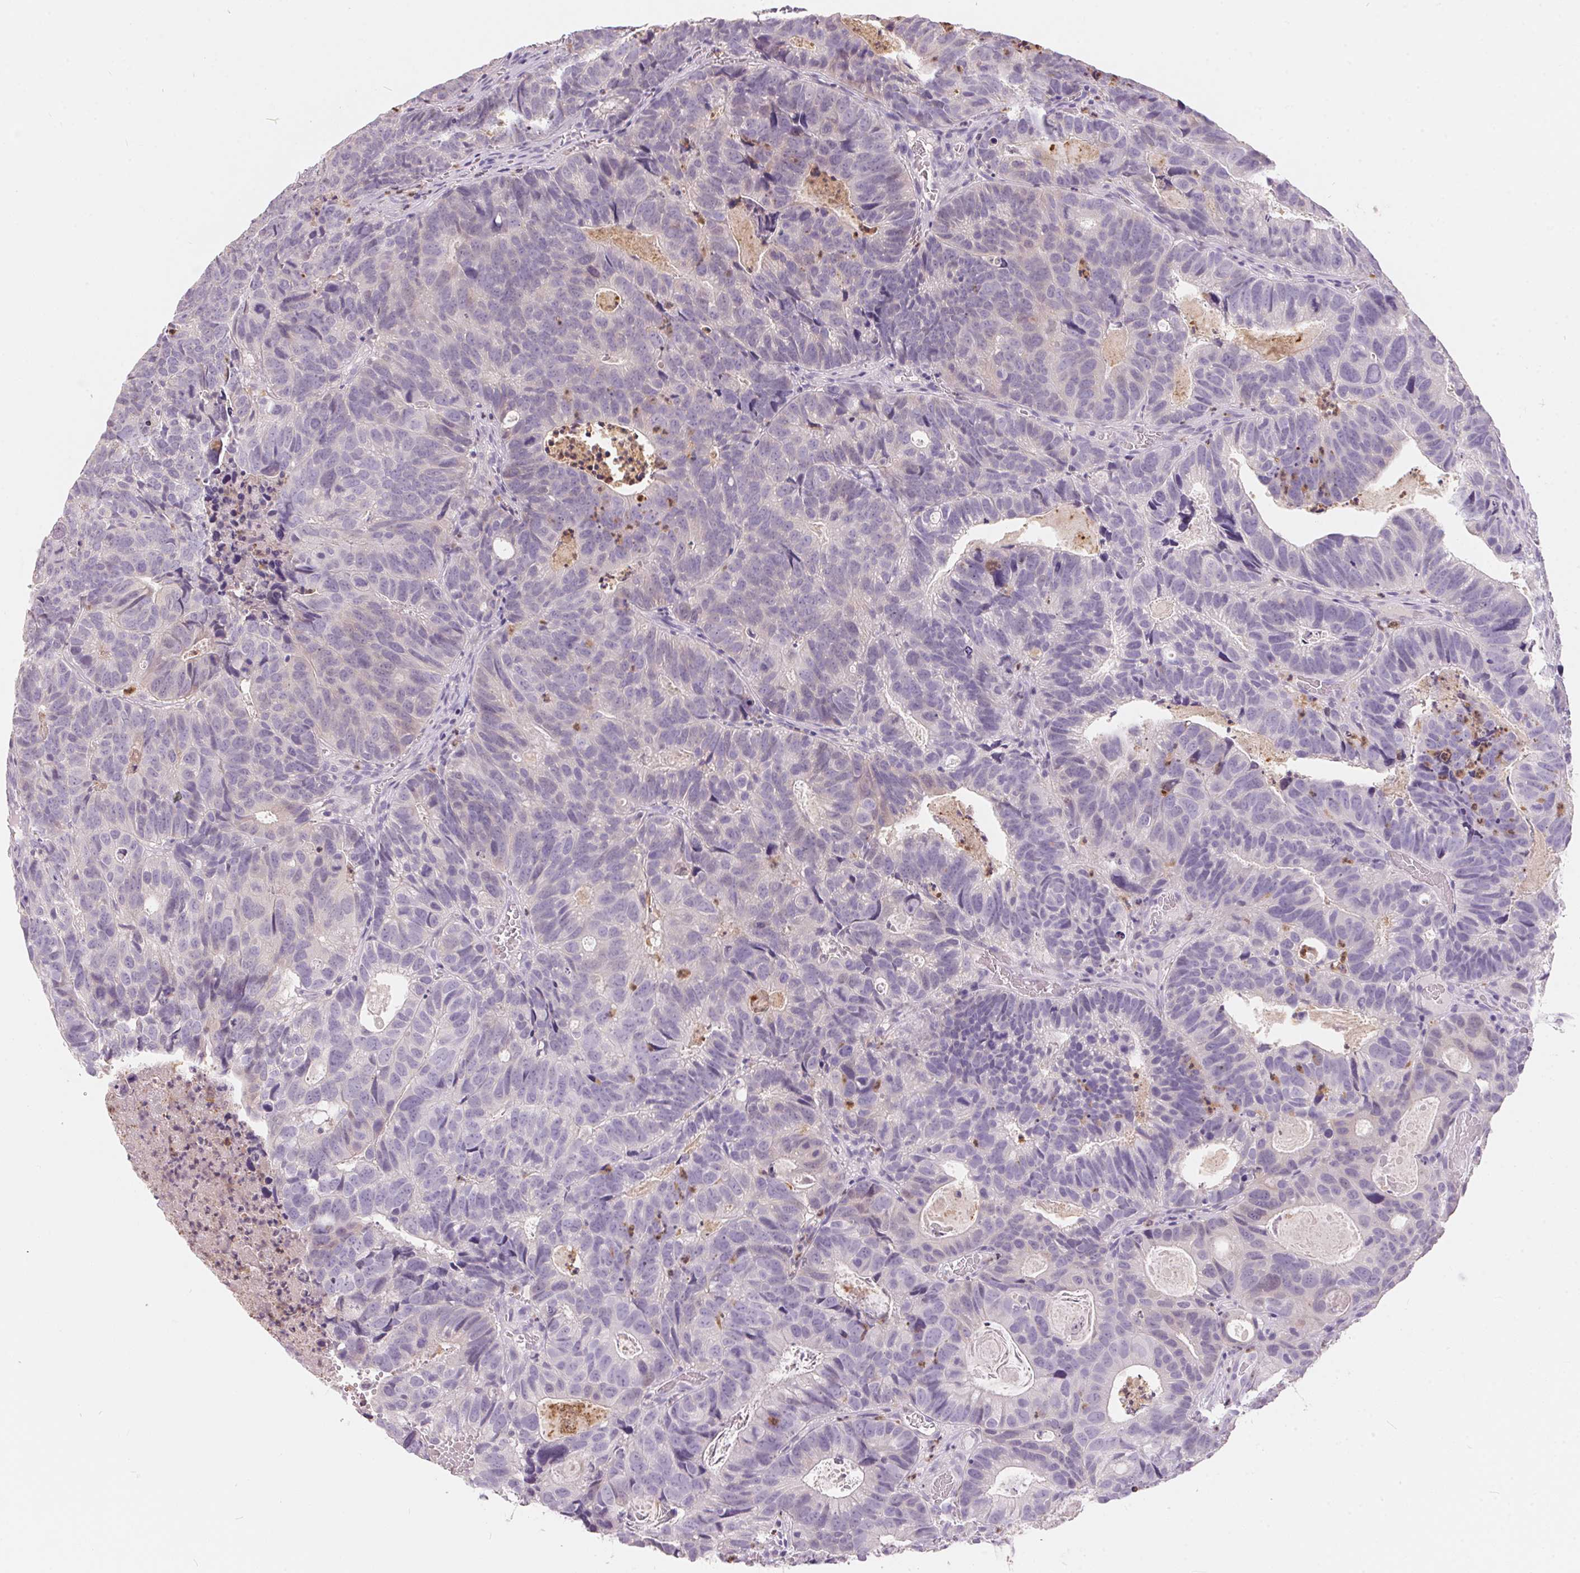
{"staining": {"intensity": "negative", "quantity": "none", "location": "none"}, "tissue": "head and neck cancer", "cell_type": "Tumor cells", "image_type": "cancer", "snomed": [{"axis": "morphology", "description": "Adenocarcinoma, NOS"}, {"axis": "topography", "description": "Head-Neck"}], "caption": "This is an immunohistochemistry (IHC) histopathology image of human head and neck cancer (adenocarcinoma). There is no staining in tumor cells.", "gene": "SERPINB1", "patient": {"sex": "male", "age": 62}}